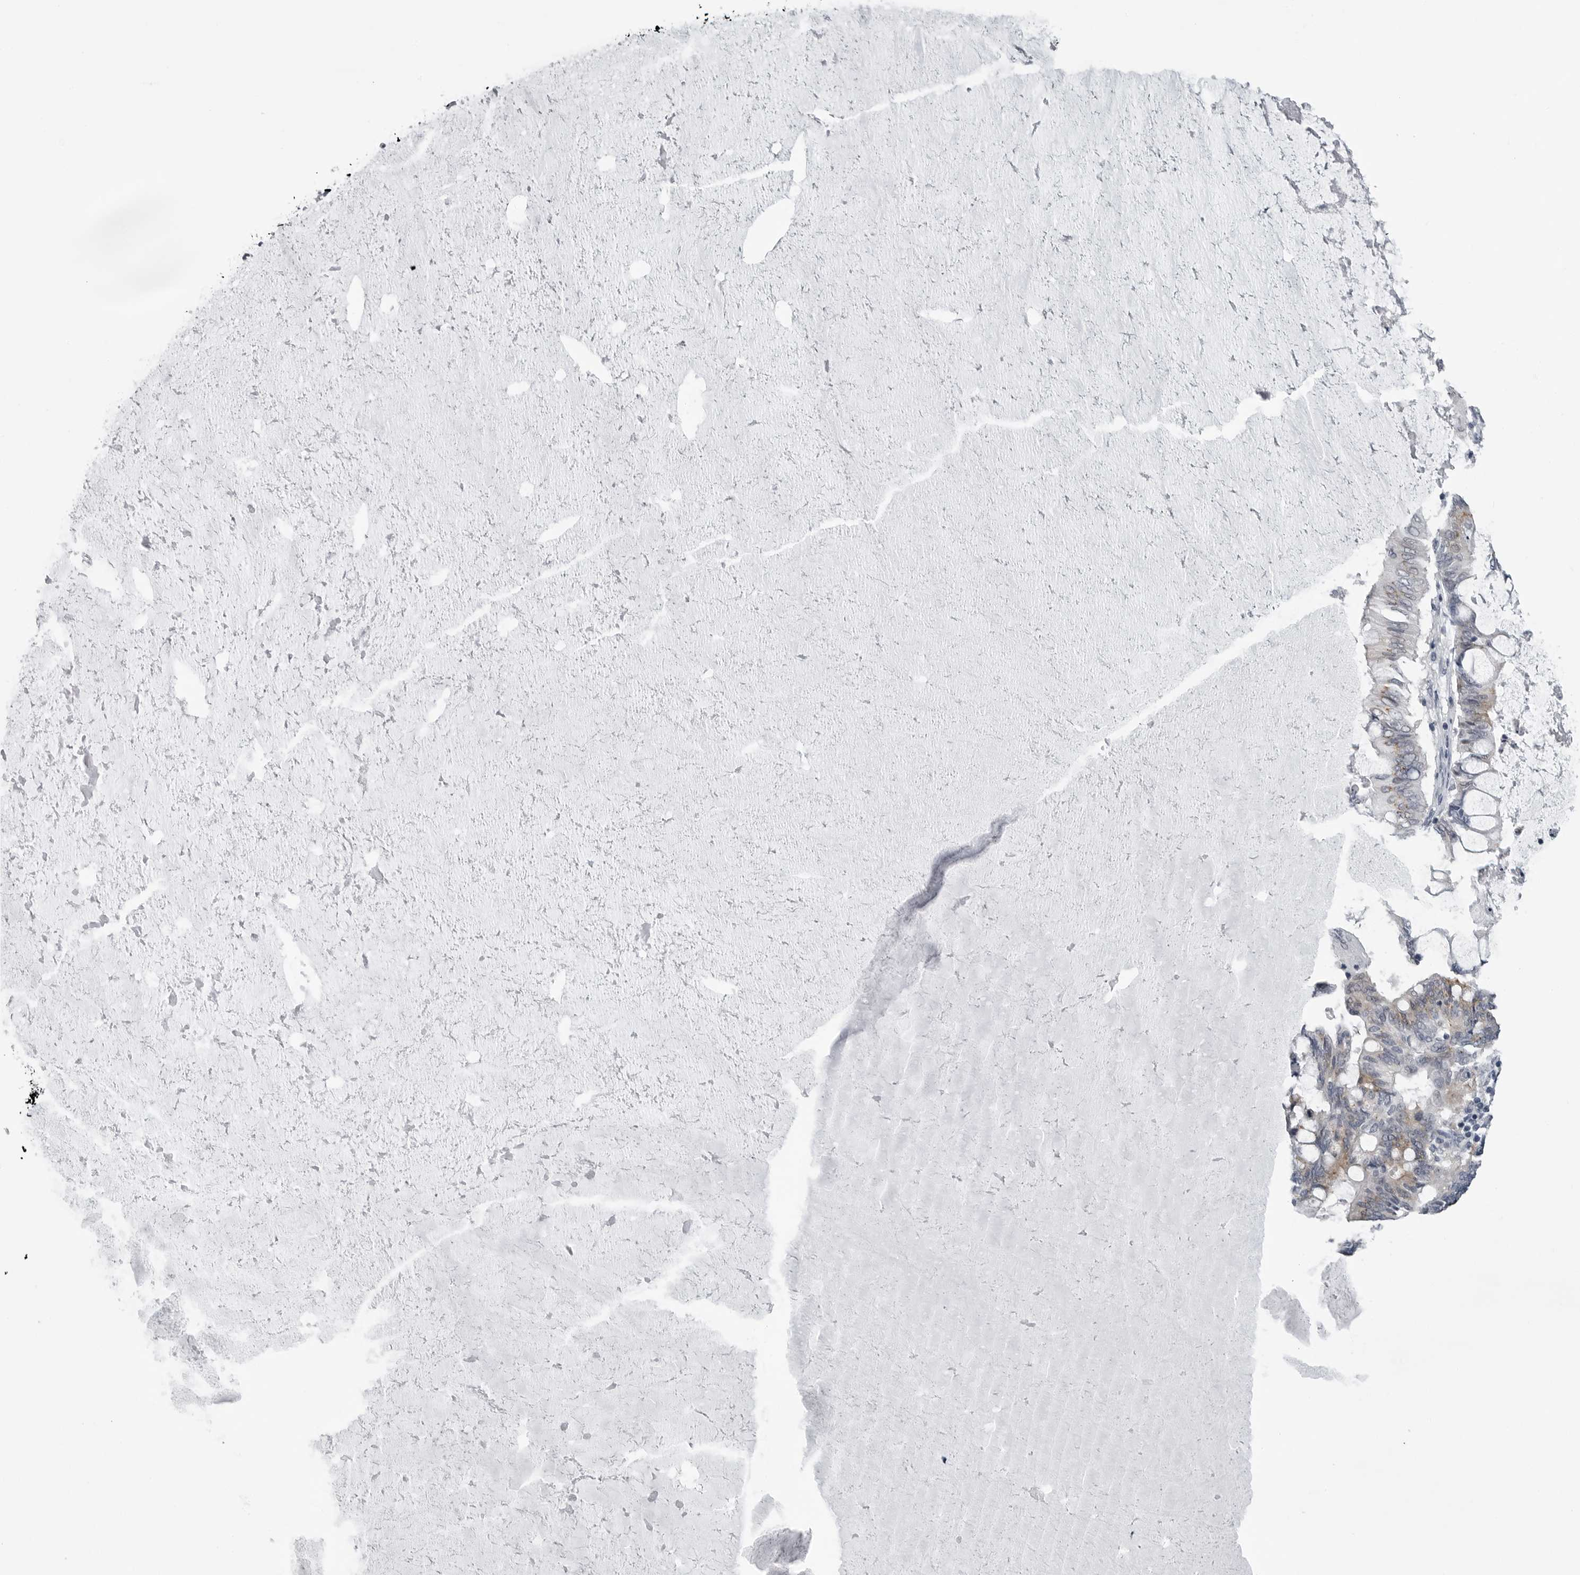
{"staining": {"intensity": "weak", "quantity": "25%-75%", "location": "cytoplasmic/membranous"}, "tissue": "ovarian cancer", "cell_type": "Tumor cells", "image_type": "cancer", "snomed": [{"axis": "morphology", "description": "Cystadenocarcinoma, mucinous, NOS"}, {"axis": "topography", "description": "Ovary"}], "caption": "IHC of human ovarian cancer exhibits low levels of weak cytoplasmic/membranous positivity in approximately 25%-75% of tumor cells.", "gene": "MYOC", "patient": {"sex": "female", "age": 61}}